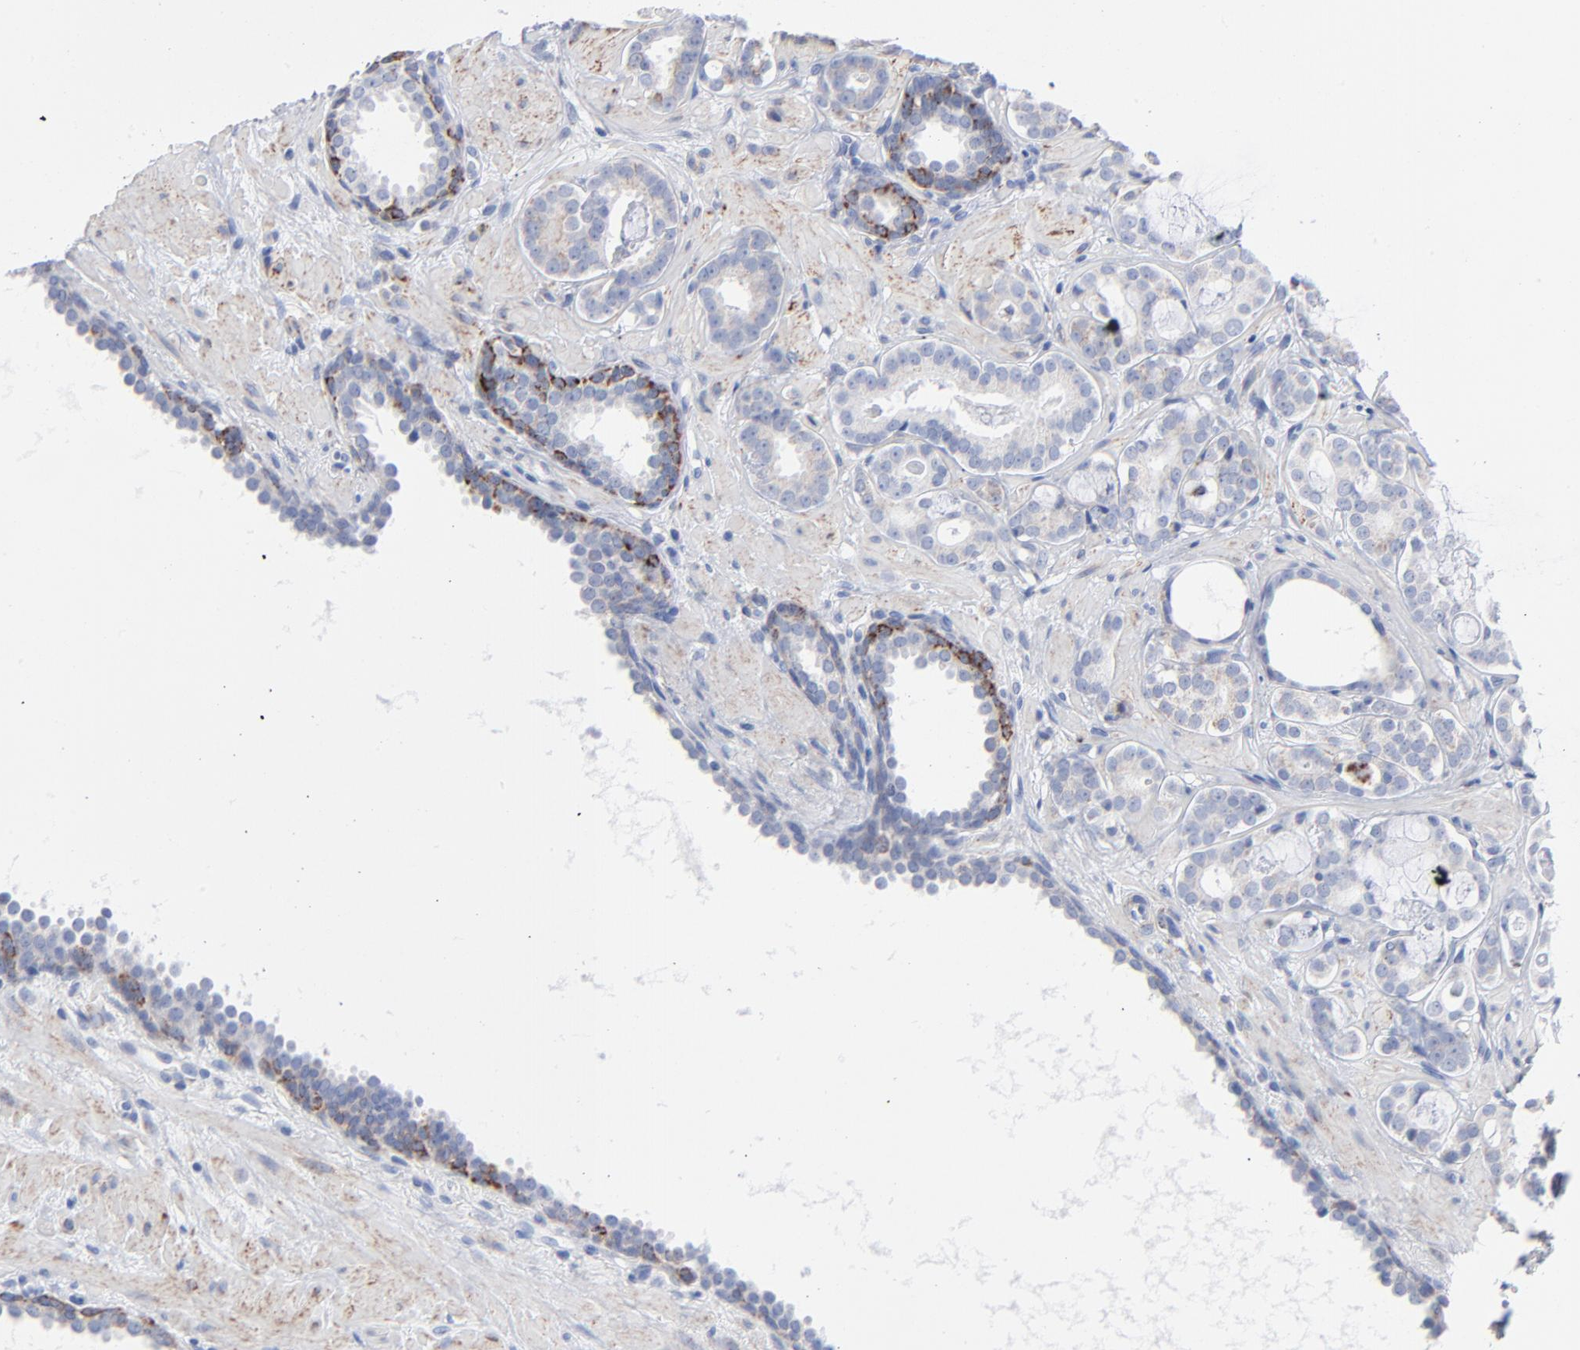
{"staining": {"intensity": "negative", "quantity": "none", "location": "none"}, "tissue": "prostate cancer", "cell_type": "Tumor cells", "image_type": "cancer", "snomed": [{"axis": "morphology", "description": "Adenocarcinoma, Low grade"}, {"axis": "topography", "description": "Prostate"}], "caption": "High power microscopy histopathology image of an immunohistochemistry photomicrograph of low-grade adenocarcinoma (prostate), revealing no significant expression in tumor cells.", "gene": "CHCHD10", "patient": {"sex": "male", "age": 57}}